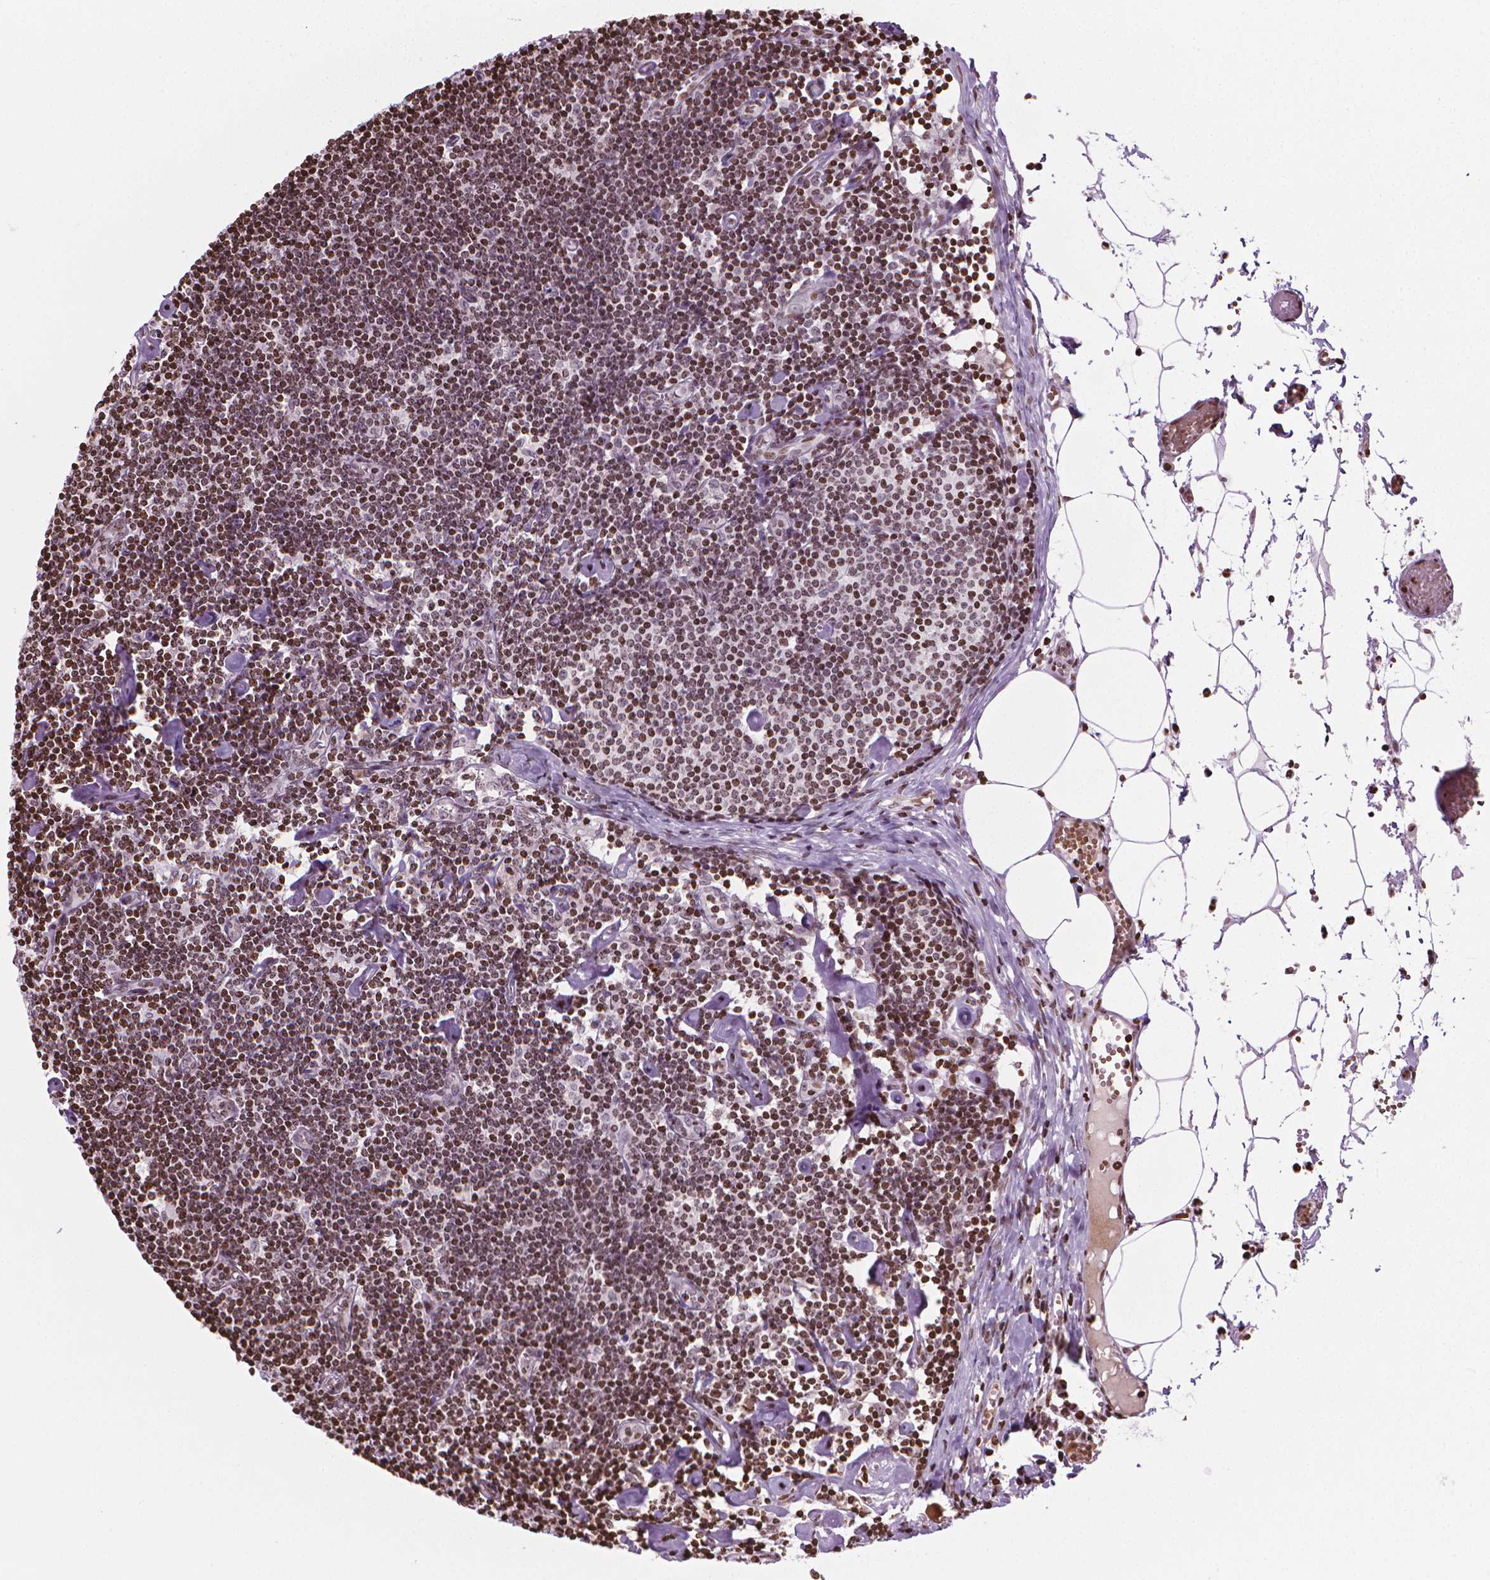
{"staining": {"intensity": "moderate", "quantity": "<25%", "location": "nuclear"}, "tissue": "lymph node", "cell_type": "Germinal center cells", "image_type": "normal", "snomed": [{"axis": "morphology", "description": "Normal tissue, NOS"}, {"axis": "topography", "description": "Lymph node"}], "caption": "IHC staining of normal lymph node, which displays low levels of moderate nuclear staining in about <25% of germinal center cells indicating moderate nuclear protein expression. The staining was performed using DAB (brown) for protein detection and nuclei were counterstained in hematoxylin (blue).", "gene": "PIP4K2A", "patient": {"sex": "female", "age": 42}}